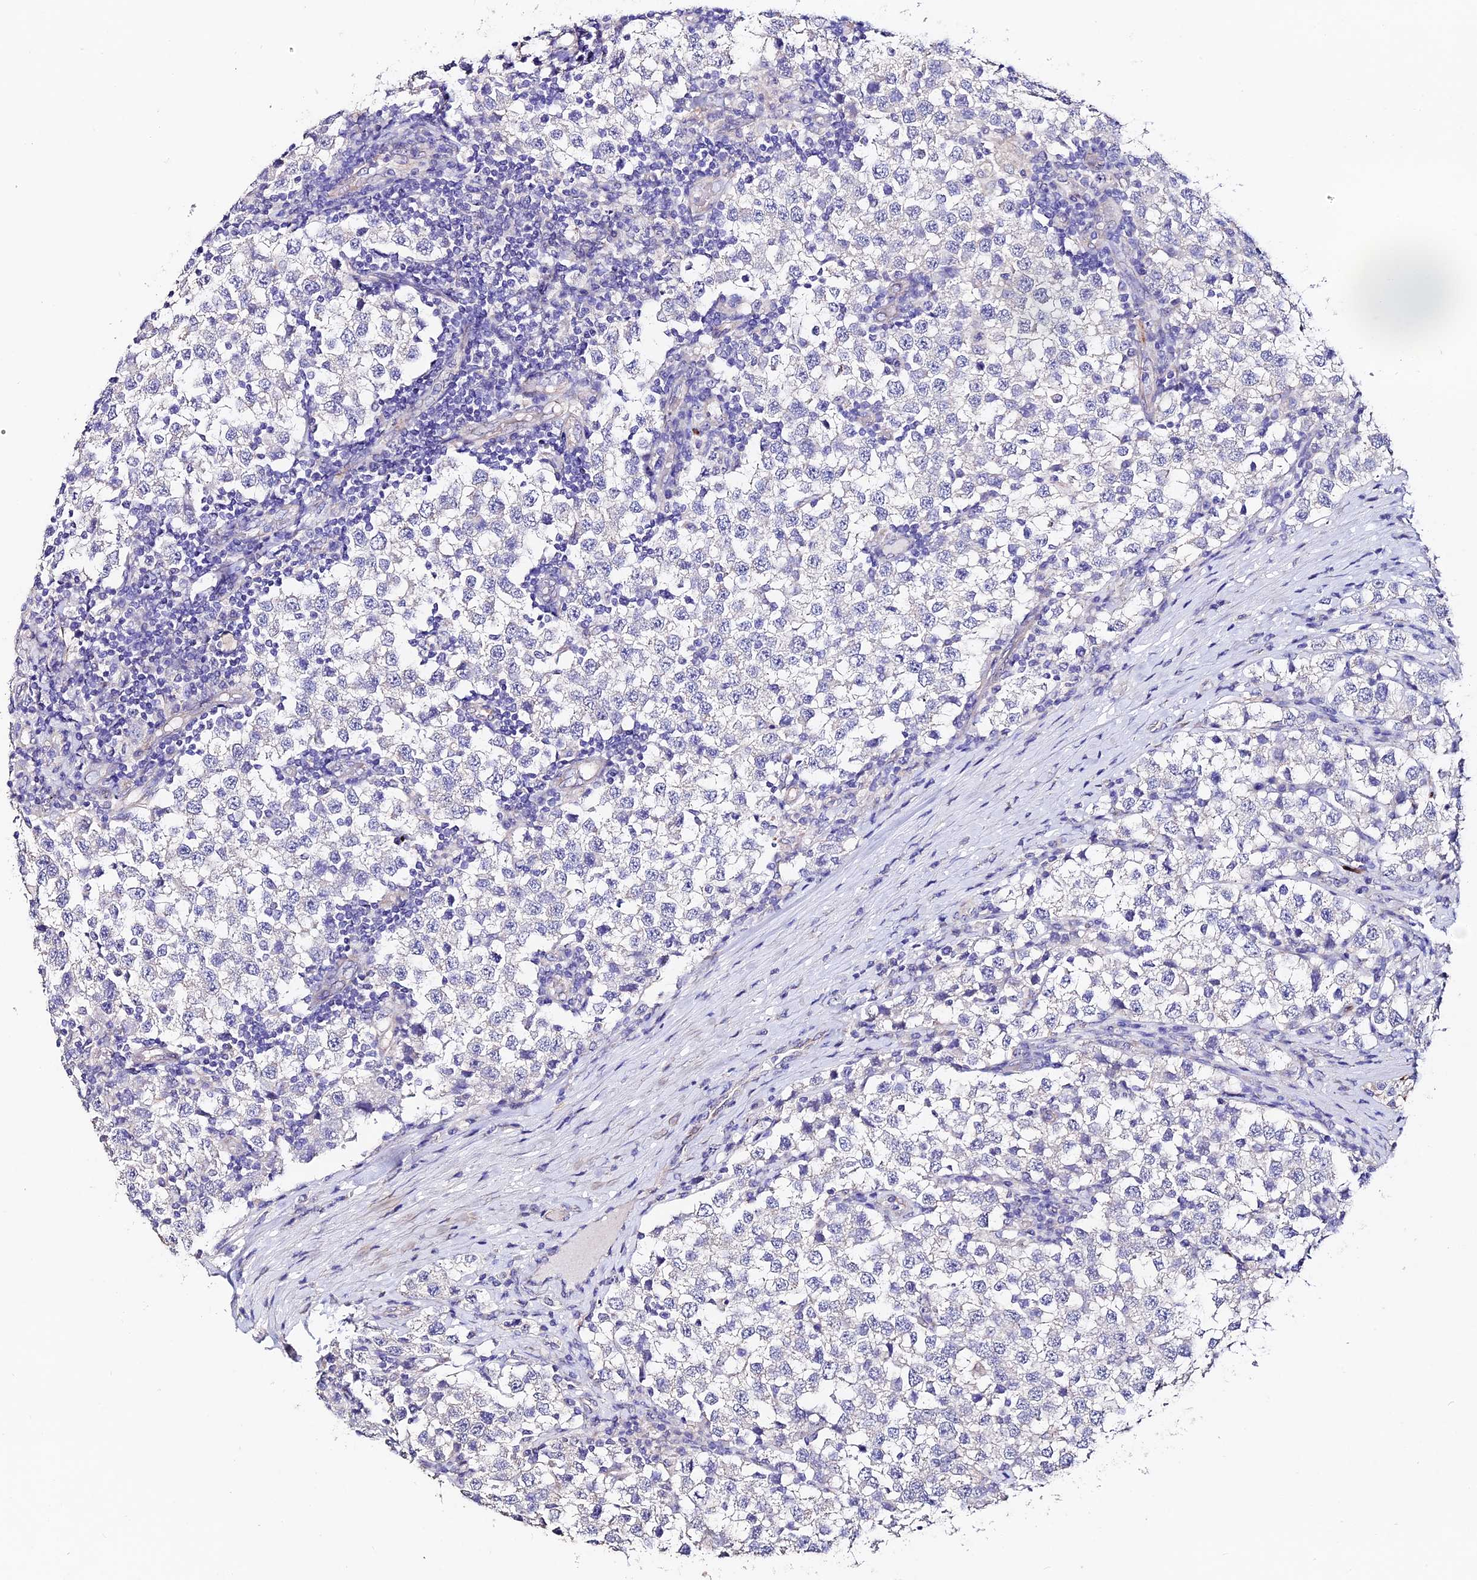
{"staining": {"intensity": "negative", "quantity": "none", "location": "none"}, "tissue": "testis cancer", "cell_type": "Tumor cells", "image_type": "cancer", "snomed": [{"axis": "morphology", "description": "Seminoma, NOS"}, {"axis": "topography", "description": "Testis"}], "caption": "Immunohistochemistry micrograph of neoplastic tissue: testis seminoma stained with DAB (3,3'-diaminobenzidine) reveals no significant protein staining in tumor cells.", "gene": "ESM1", "patient": {"sex": "male", "age": 34}}